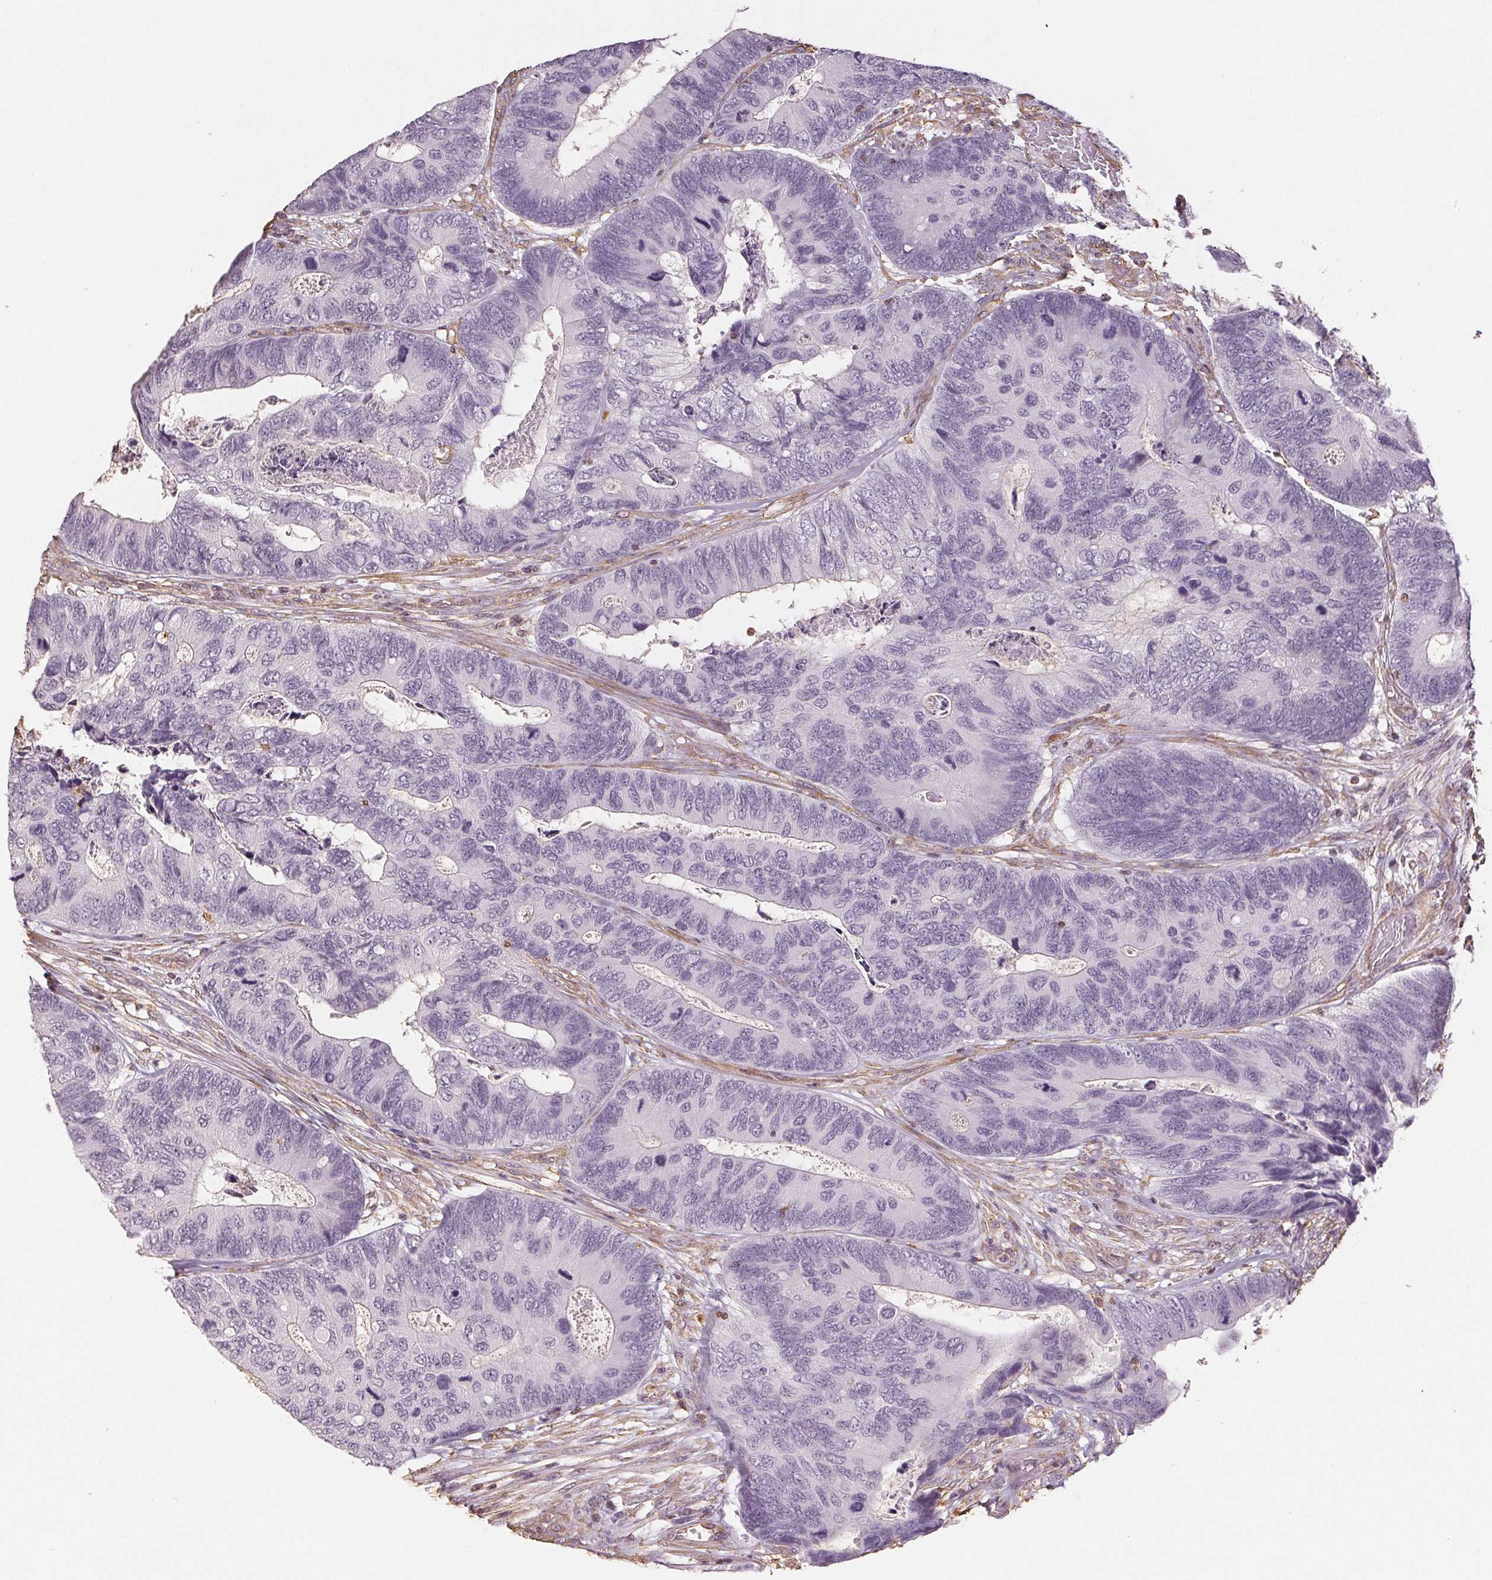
{"staining": {"intensity": "negative", "quantity": "none", "location": "none"}, "tissue": "colorectal cancer", "cell_type": "Tumor cells", "image_type": "cancer", "snomed": [{"axis": "morphology", "description": "Adenocarcinoma, NOS"}, {"axis": "topography", "description": "Colon"}], "caption": "High magnification brightfield microscopy of adenocarcinoma (colorectal) stained with DAB (brown) and counterstained with hematoxylin (blue): tumor cells show no significant staining.", "gene": "COL7A1", "patient": {"sex": "female", "age": 67}}